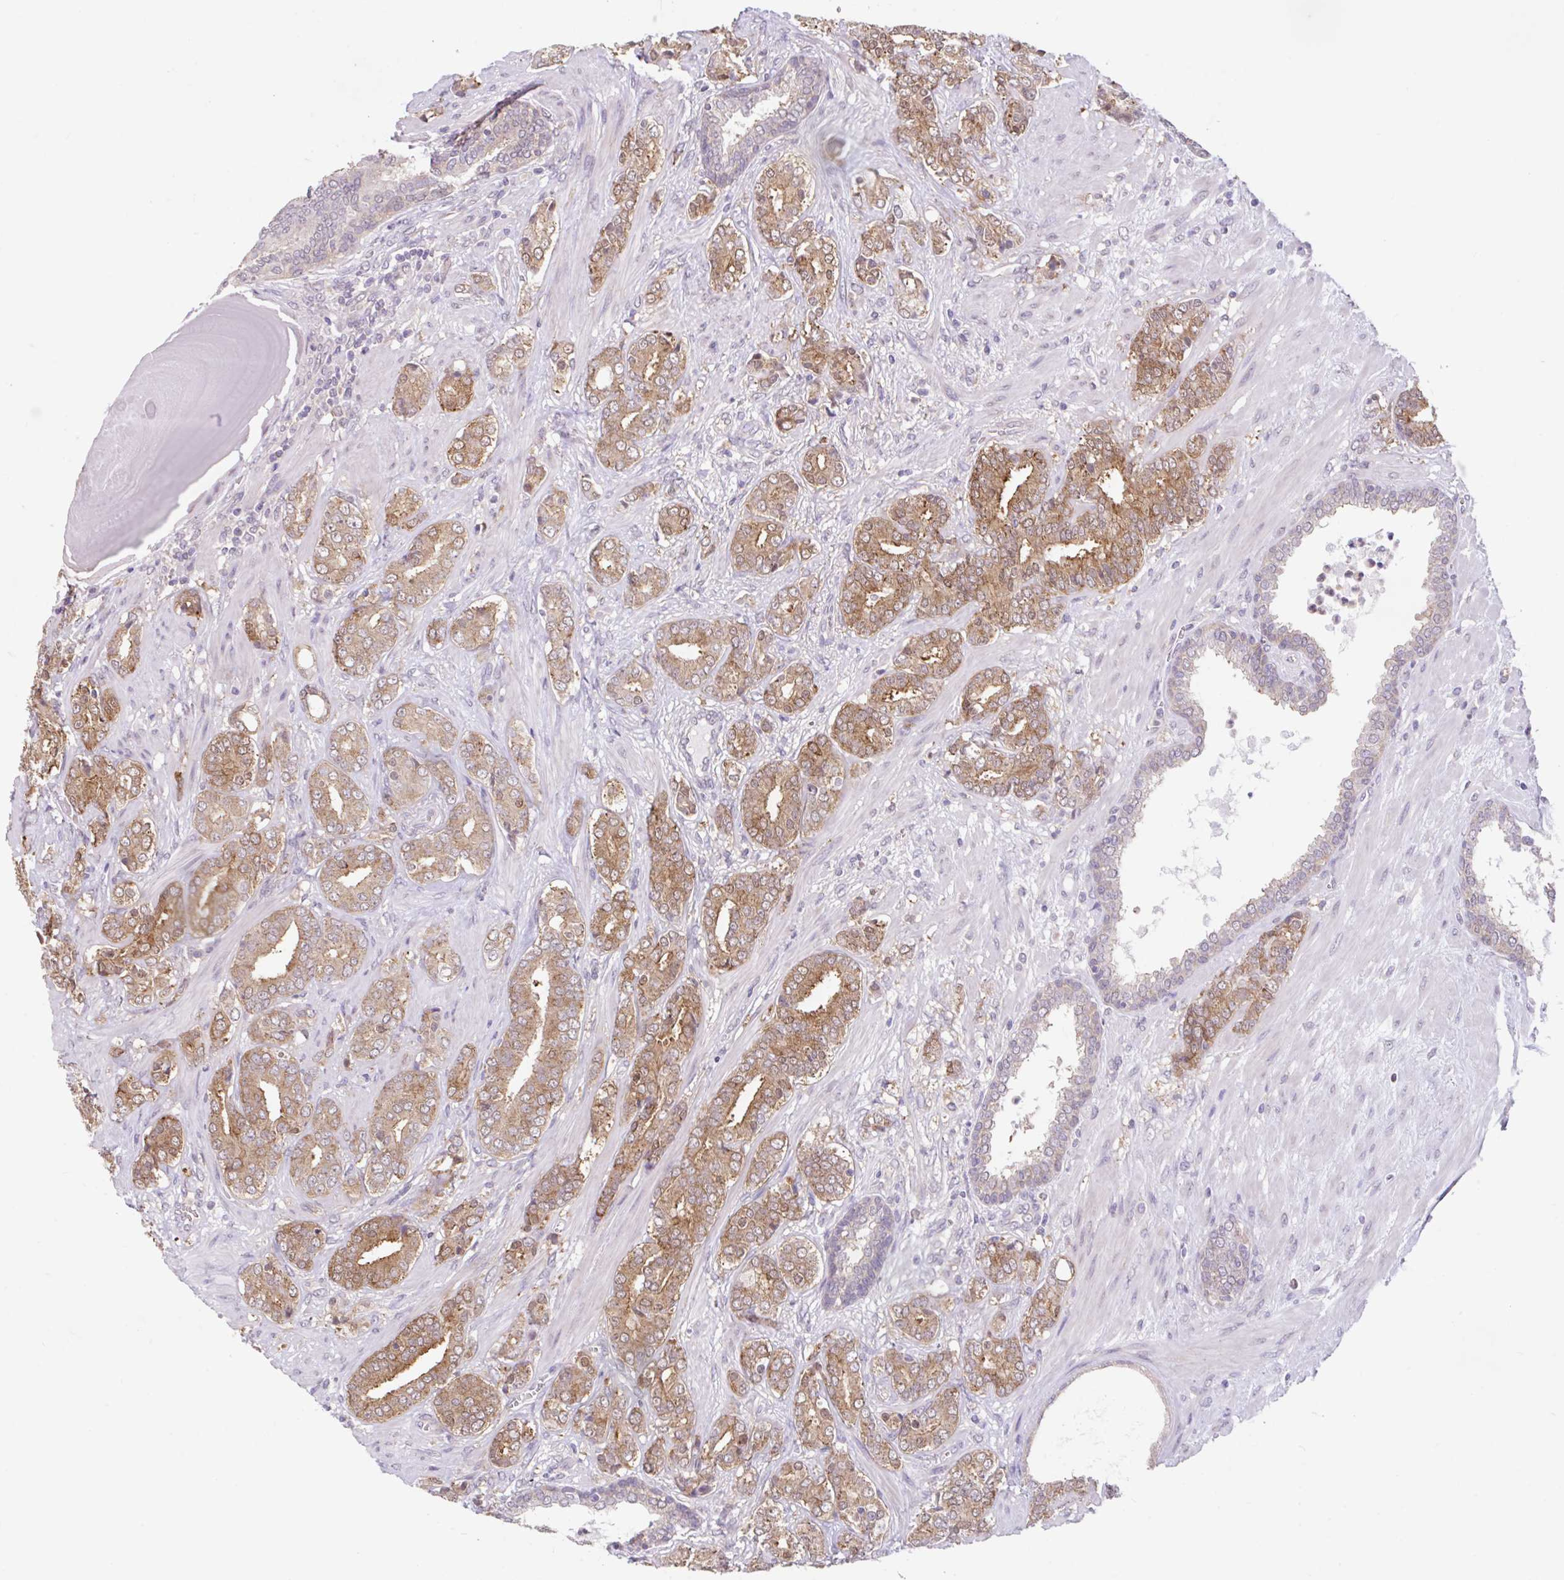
{"staining": {"intensity": "moderate", "quantity": ">75%", "location": "cytoplasmic/membranous"}, "tissue": "prostate cancer", "cell_type": "Tumor cells", "image_type": "cancer", "snomed": [{"axis": "morphology", "description": "Adenocarcinoma, High grade"}, {"axis": "topography", "description": "Prostate"}], "caption": "Protein positivity by immunohistochemistry (IHC) exhibits moderate cytoplasmic/membranous positivity in approximately >75% of tumor cells in prostate cancer (high-grade adenocarcinoma).", "gene": "RALBP1", "patient": {"sex": "male", "age": 62}}